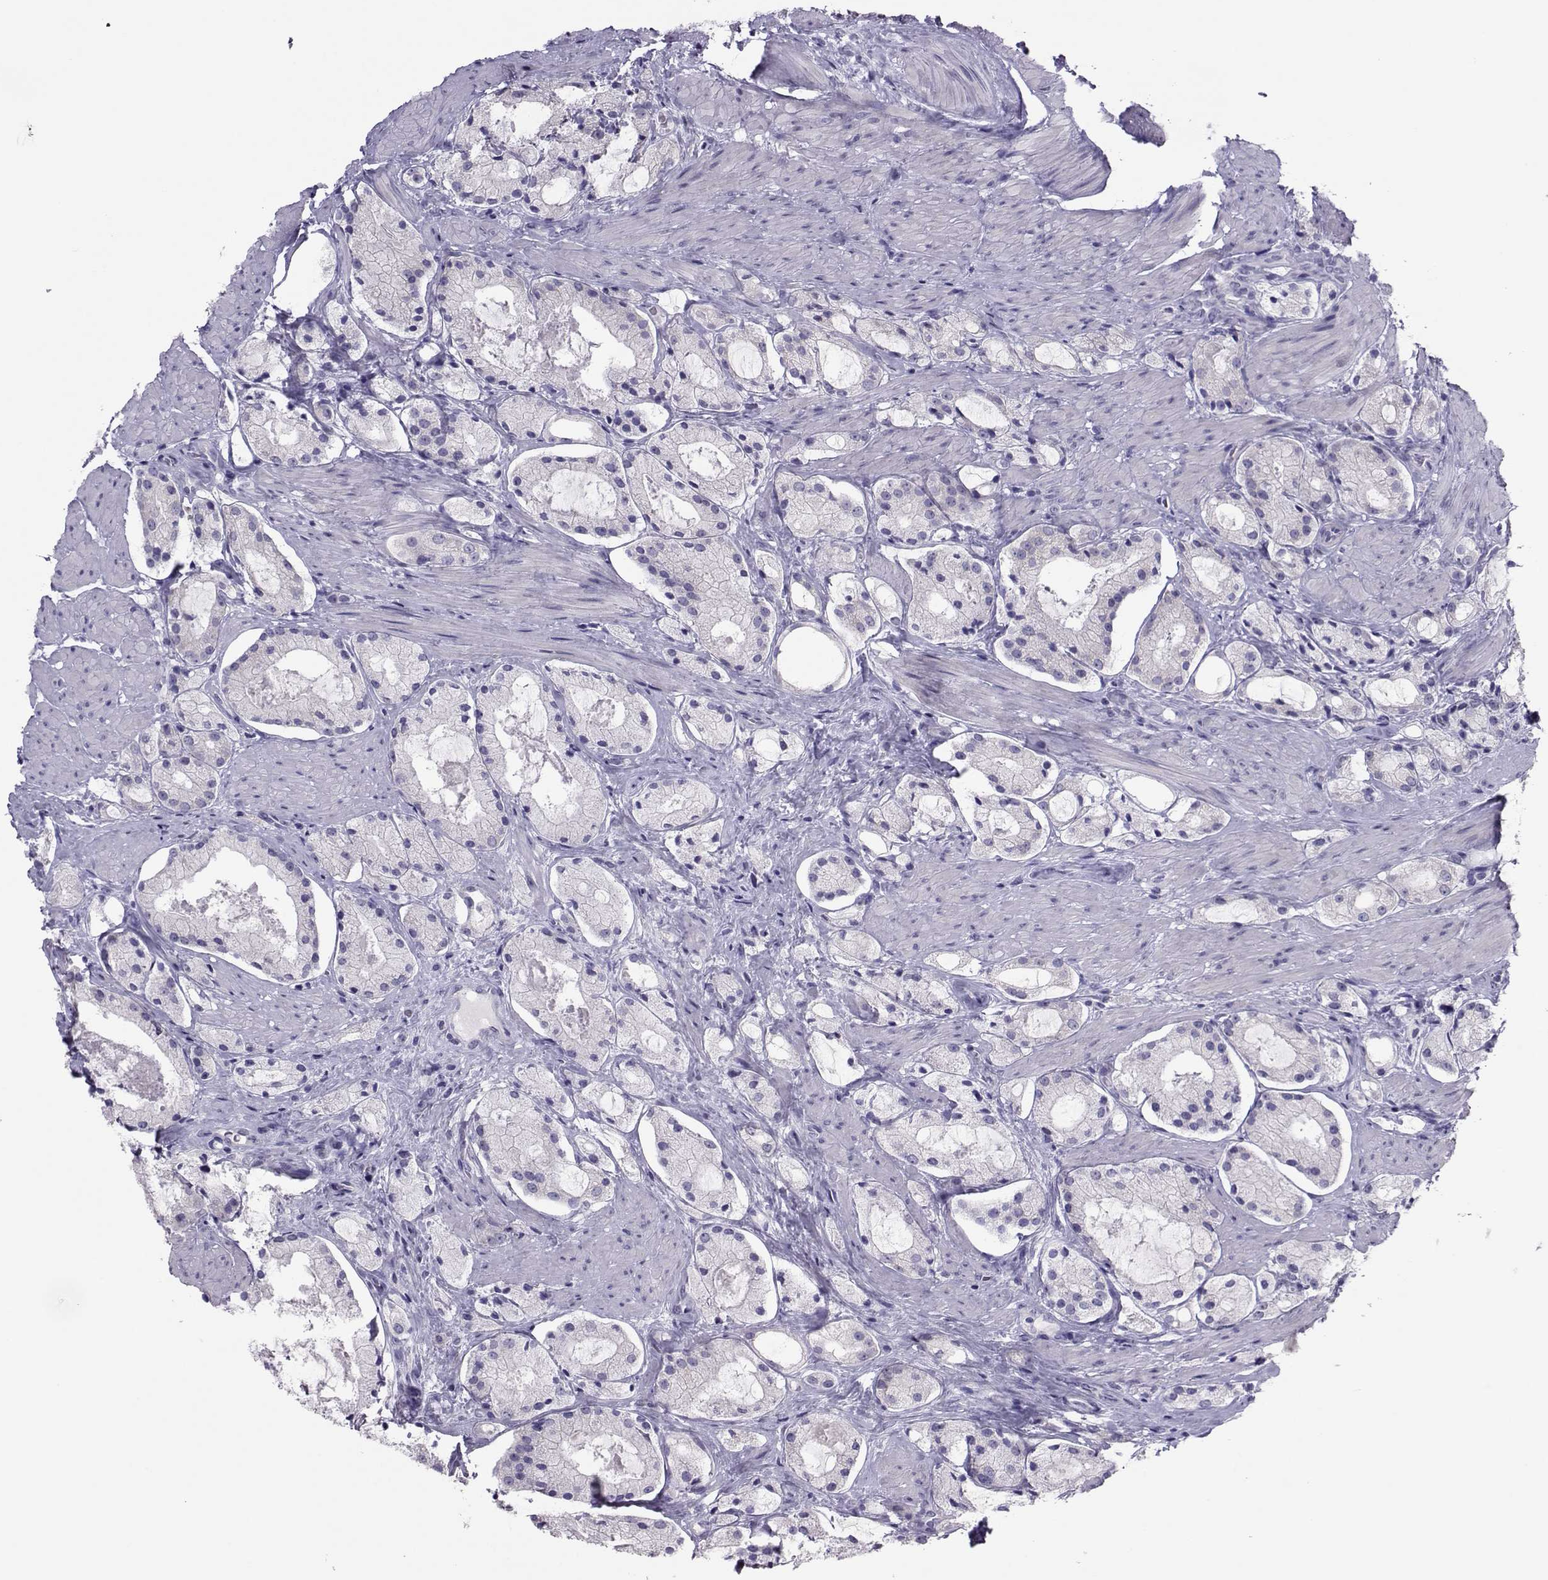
{"staining": {"intensity": "negative", "quantity": "none", "location": "none"}, "tissue": "prostate cancer", "cell_type": "Tumor cells", "image_type": "cancer", "snomed": [{"axis": "morphology", "description": "Adenocarcinoma, NOS"}, {"axis": "morphology", "description": "Adenocarcinoma, High grade"}, {"axis": "topography", "description": "Prostate"}], "caption": "IHC of prostate cancer (adenocarcinoma) displays no positivity in tumor cells.", "gene": "TRPM7", "patient": {"sex": "male", "age": 64}}